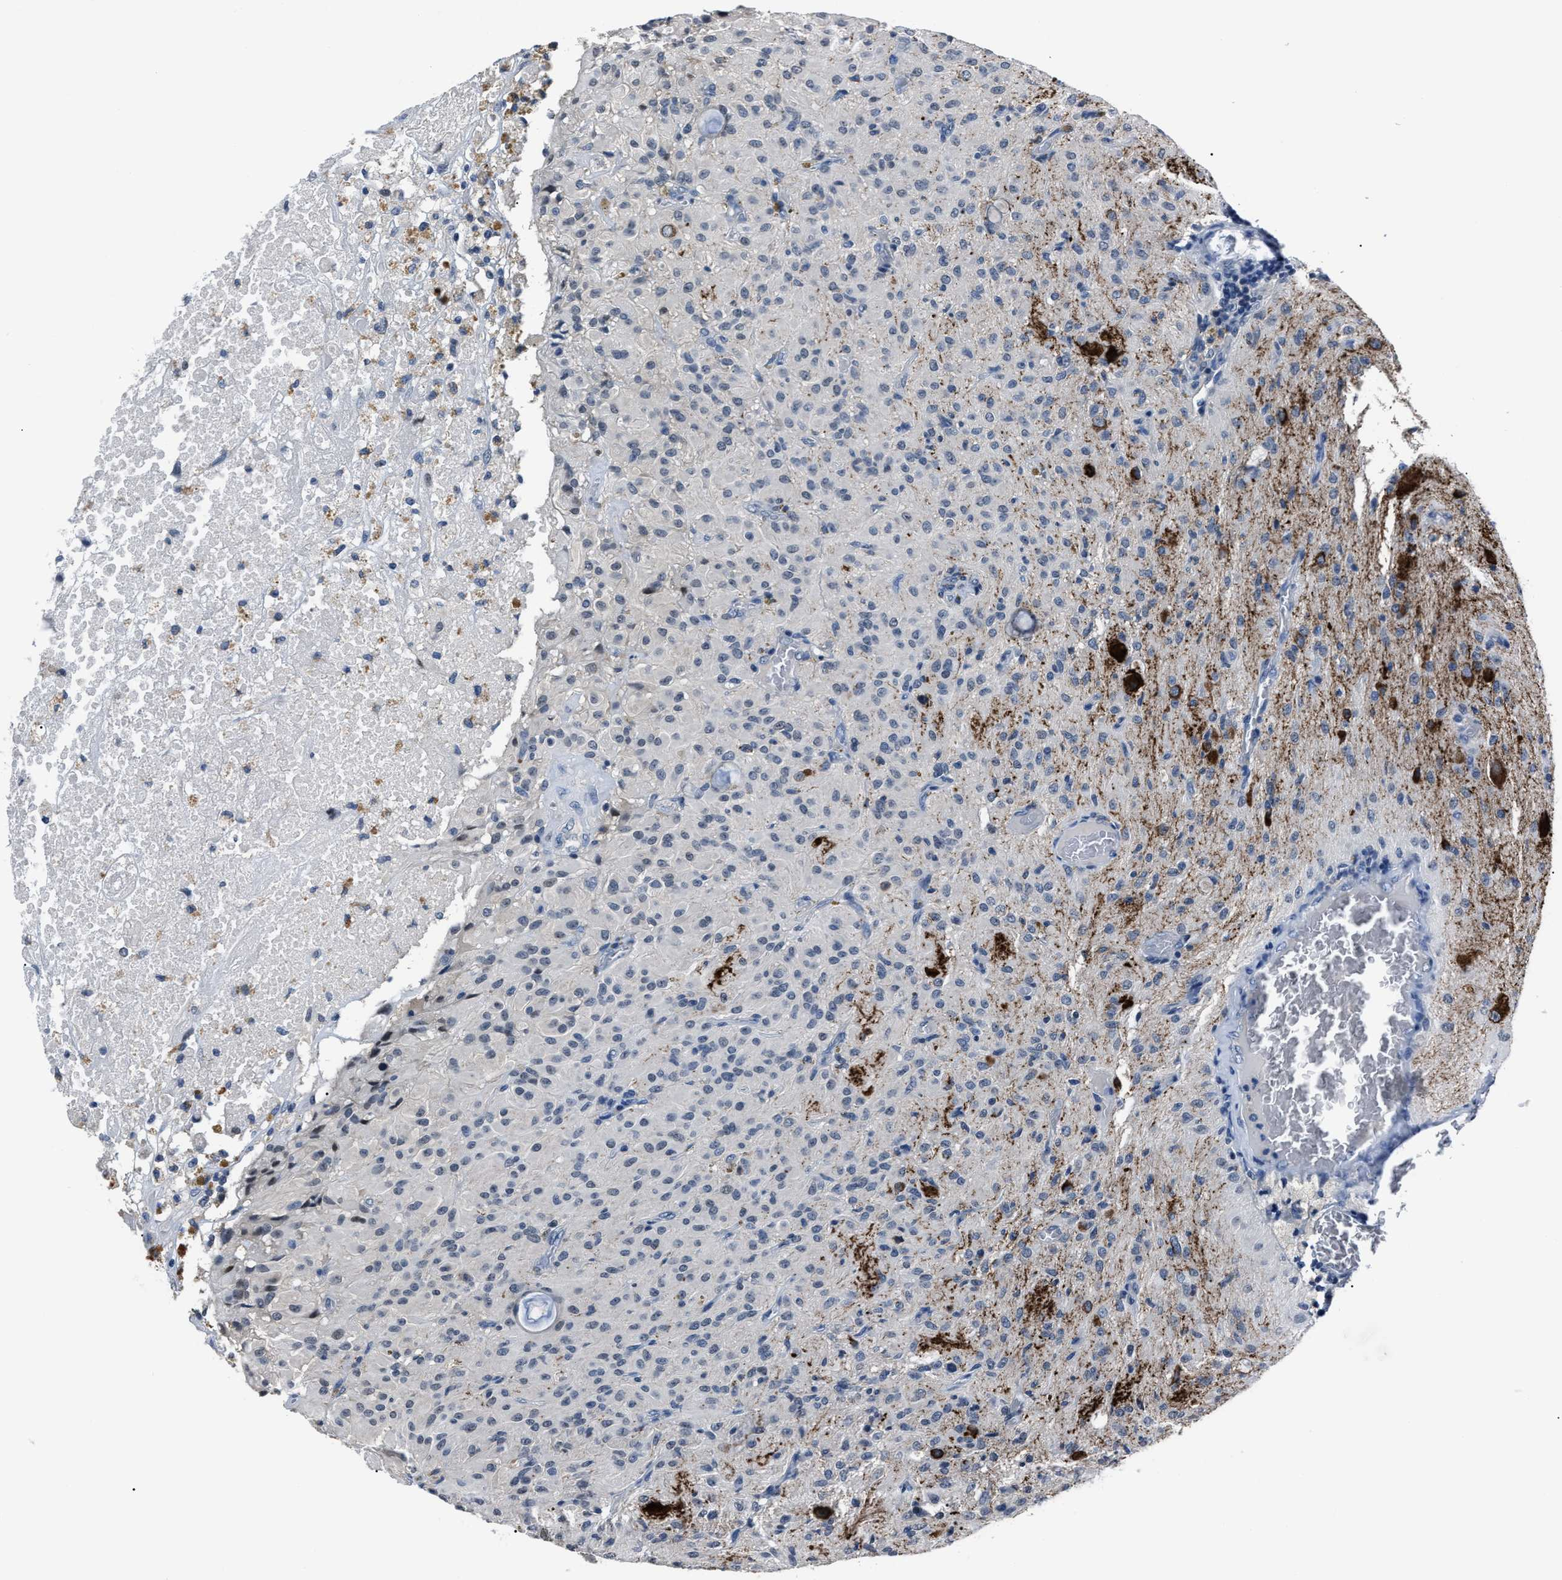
{"staining": {"intensity": "negative", "quantity": "none", "location": "none"}, "tissue": "glioma", "cell_type": "Tumor cells", "image_type": "cancer", "snomed": [{"axis": "morphology", "description": "Glioma, malignant, High grade"}, {"axis": "topography", "description": "Brain"}], "caption": "Immunohistochemistry of human glioma shows no expression in tumor cells.", "gene": "LRWD1", "patient": {"sex": "female", "age": 59}}